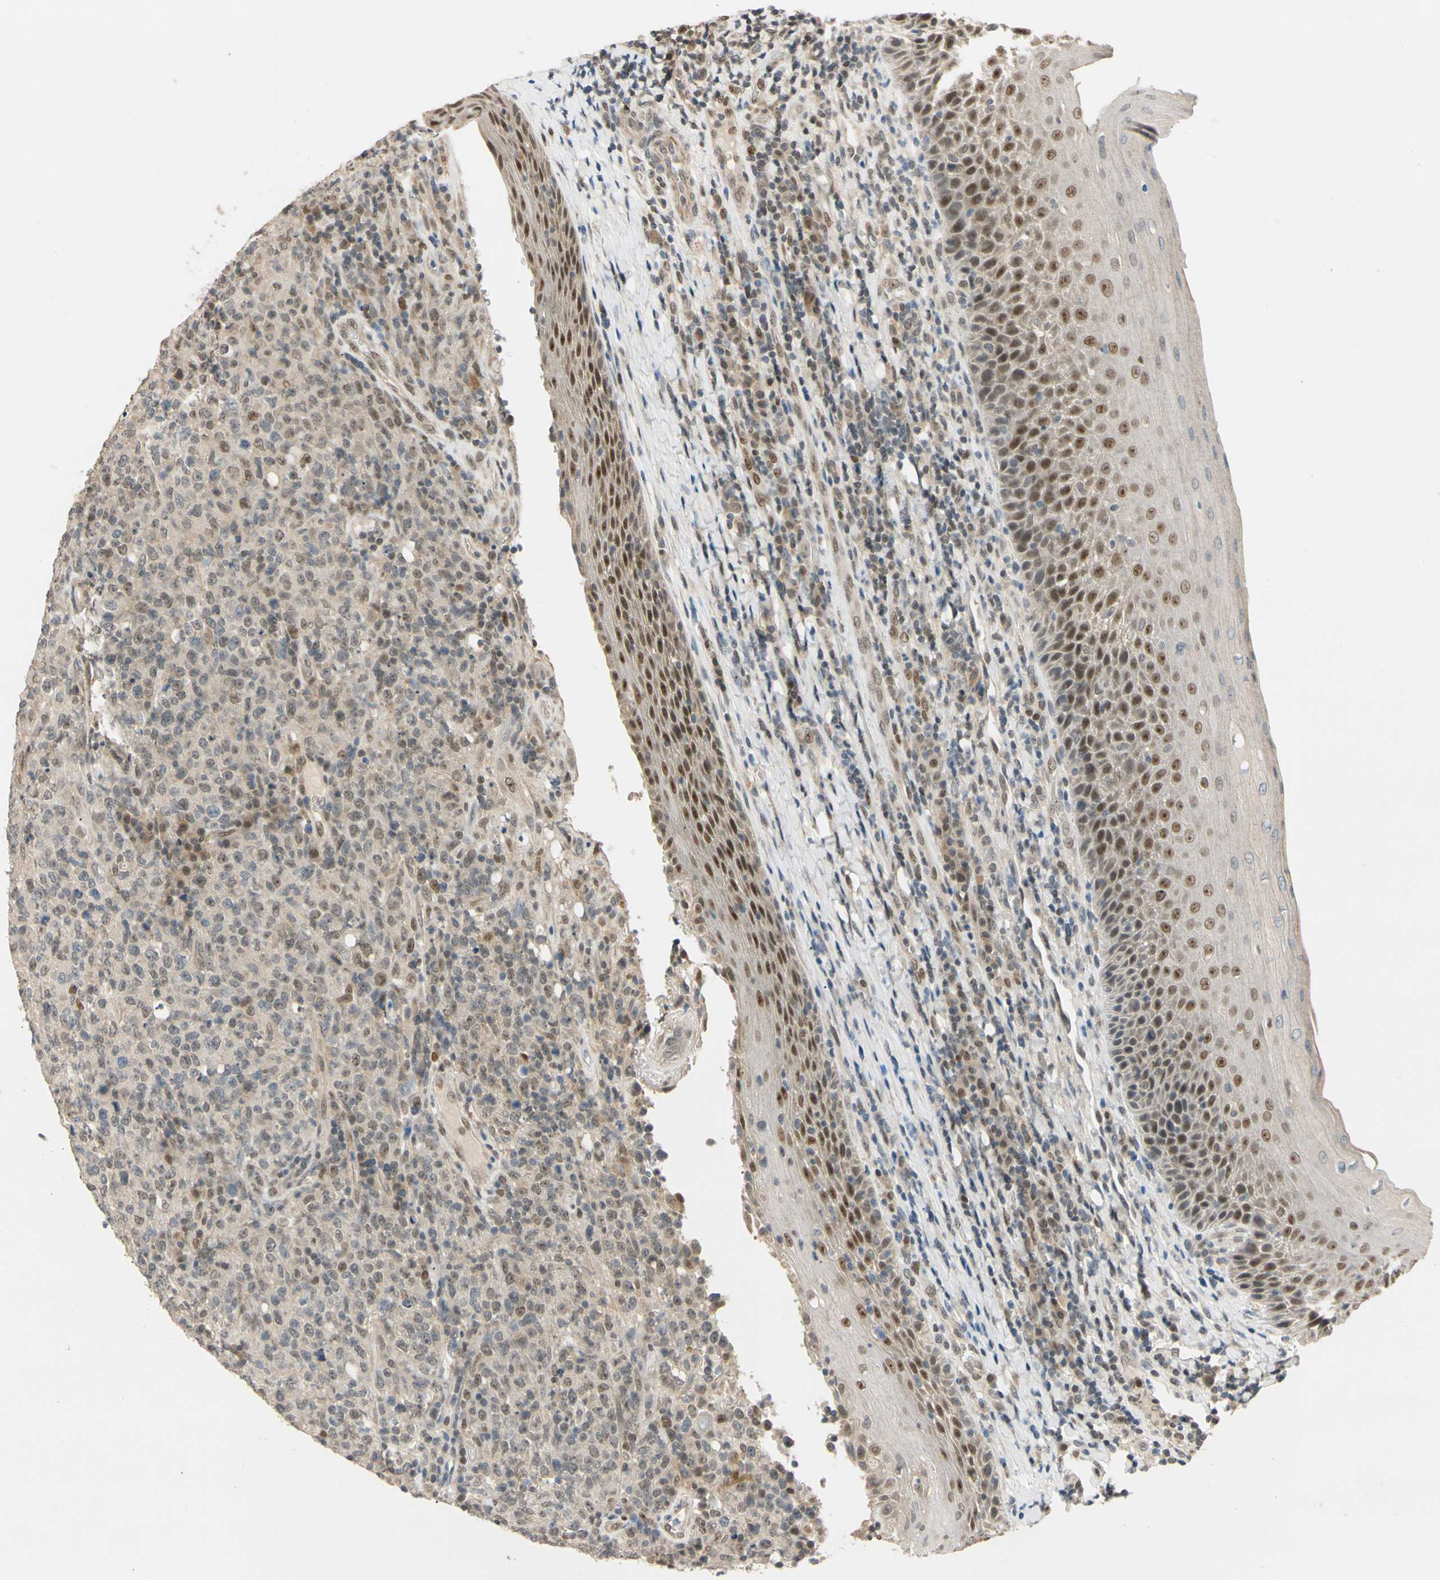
{"staining": {"intensity": "weak", "quantity": "<25%", "location": "cytoplasmic/membranous,nuclear"}, "tissue": "lymphoma", "cell_type": "Tumor cells", "image_type": "cancer", "snomed": [{"axis": "morphology", "description": "Malignant lymphoma, non-Hodgkin's type, High grade"}, {"axis": "topography", "description": "Tonsil"}], "caption": "Human lymphoma stained for a protein using IHC exhibits no staining in tumor cells.", "gene": "RIOX2", "patient": {"sex": "female", "age": 36}}